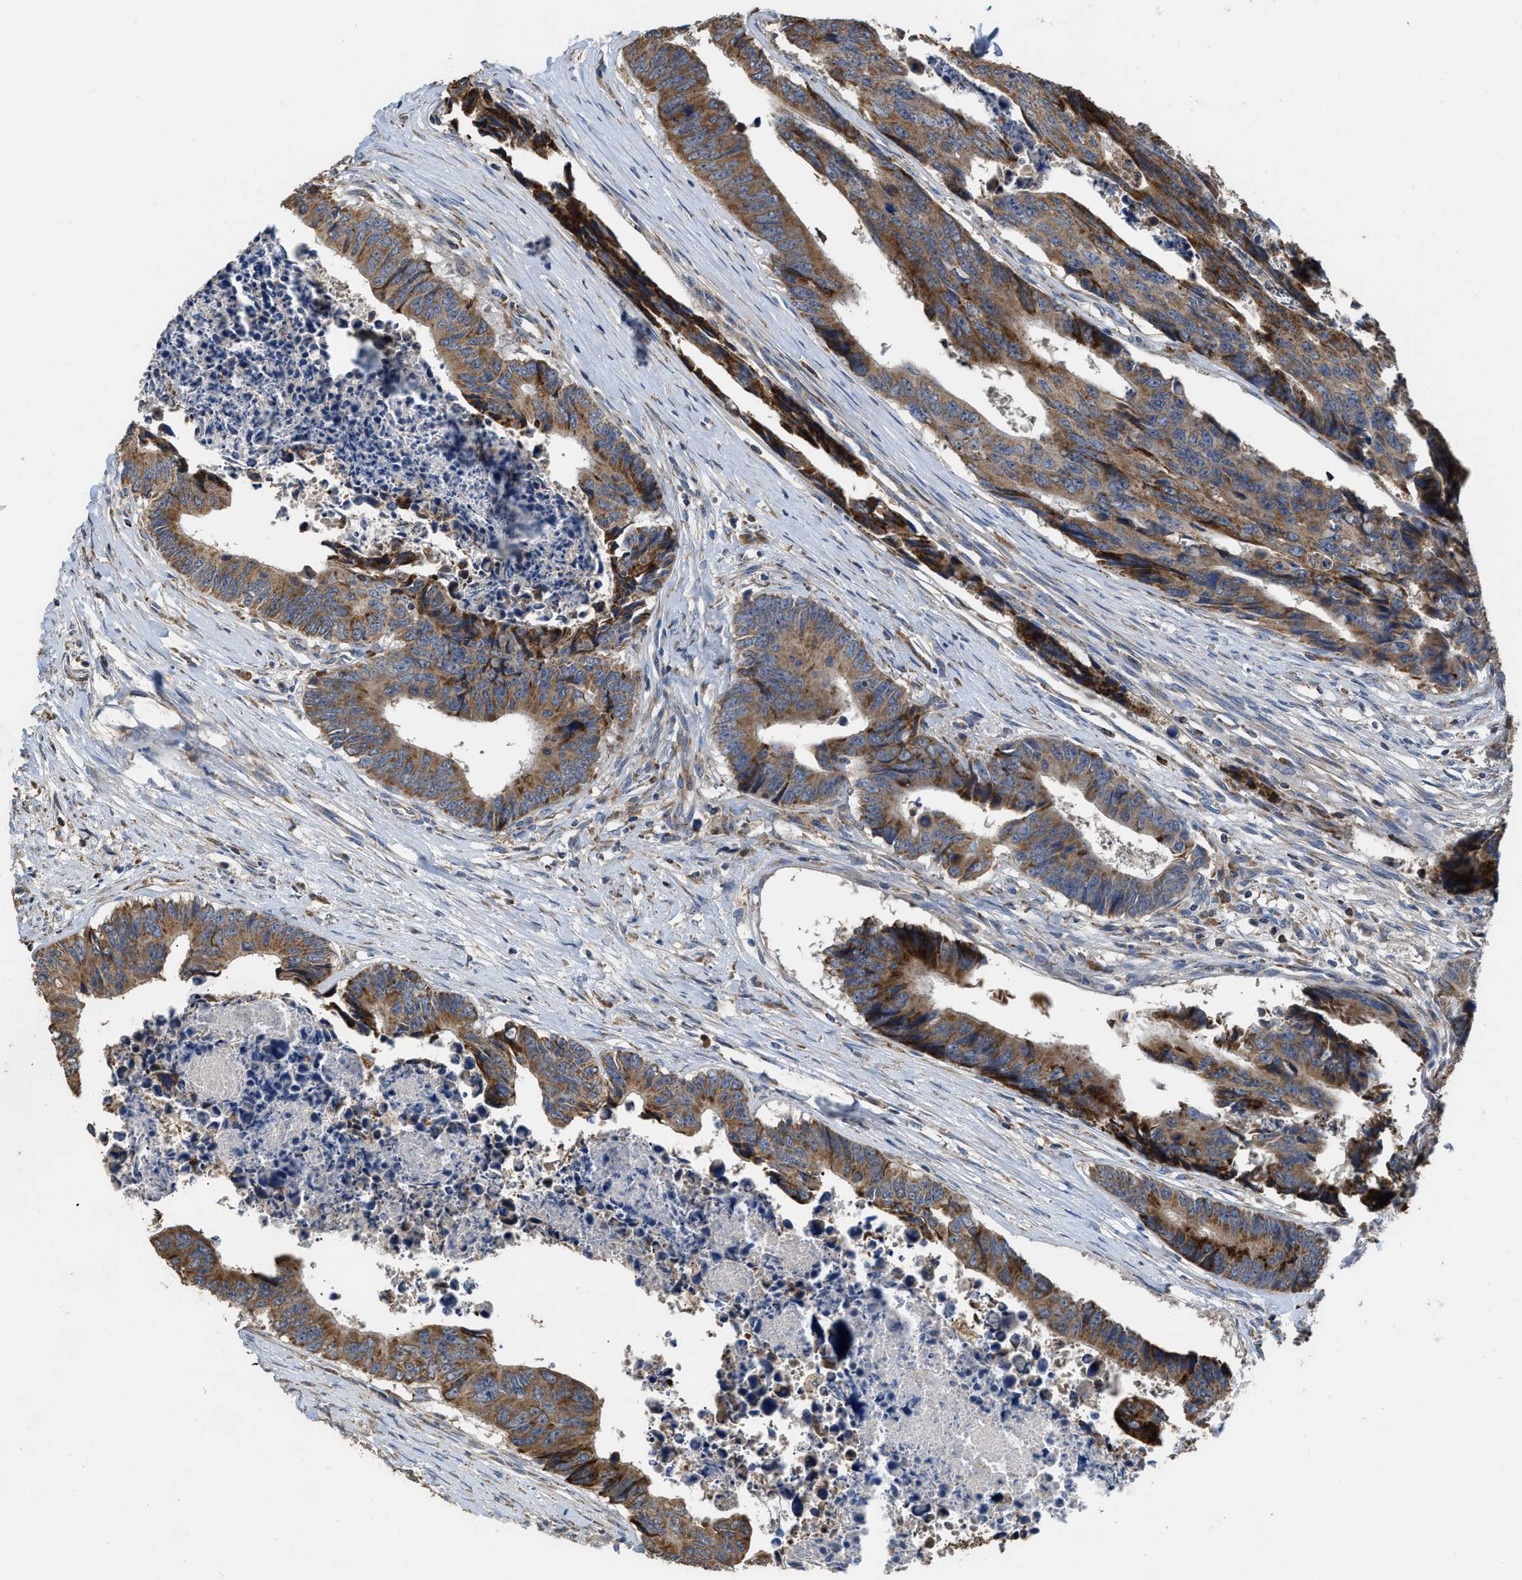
{"staining": {"intensity": "moderate", "quantity": ">75%", "location": "cytoplasmic/membranous"}, "tissue": "colorectal cancer", "cell_type": "Tumor cells", "image_type": "cancer", "snomed": [{"axis": "morphology", "description": "Adenocarcinoma, NOS"}, {"axis": "topography", "description": "Rectum"}], "caption": "Colorectal cancer (adenocarcinoma) stained with a protein marker displays moderate staining in tumor cells.", "gene": "AK2", "patient": {"sex": "male", "age": 84}}